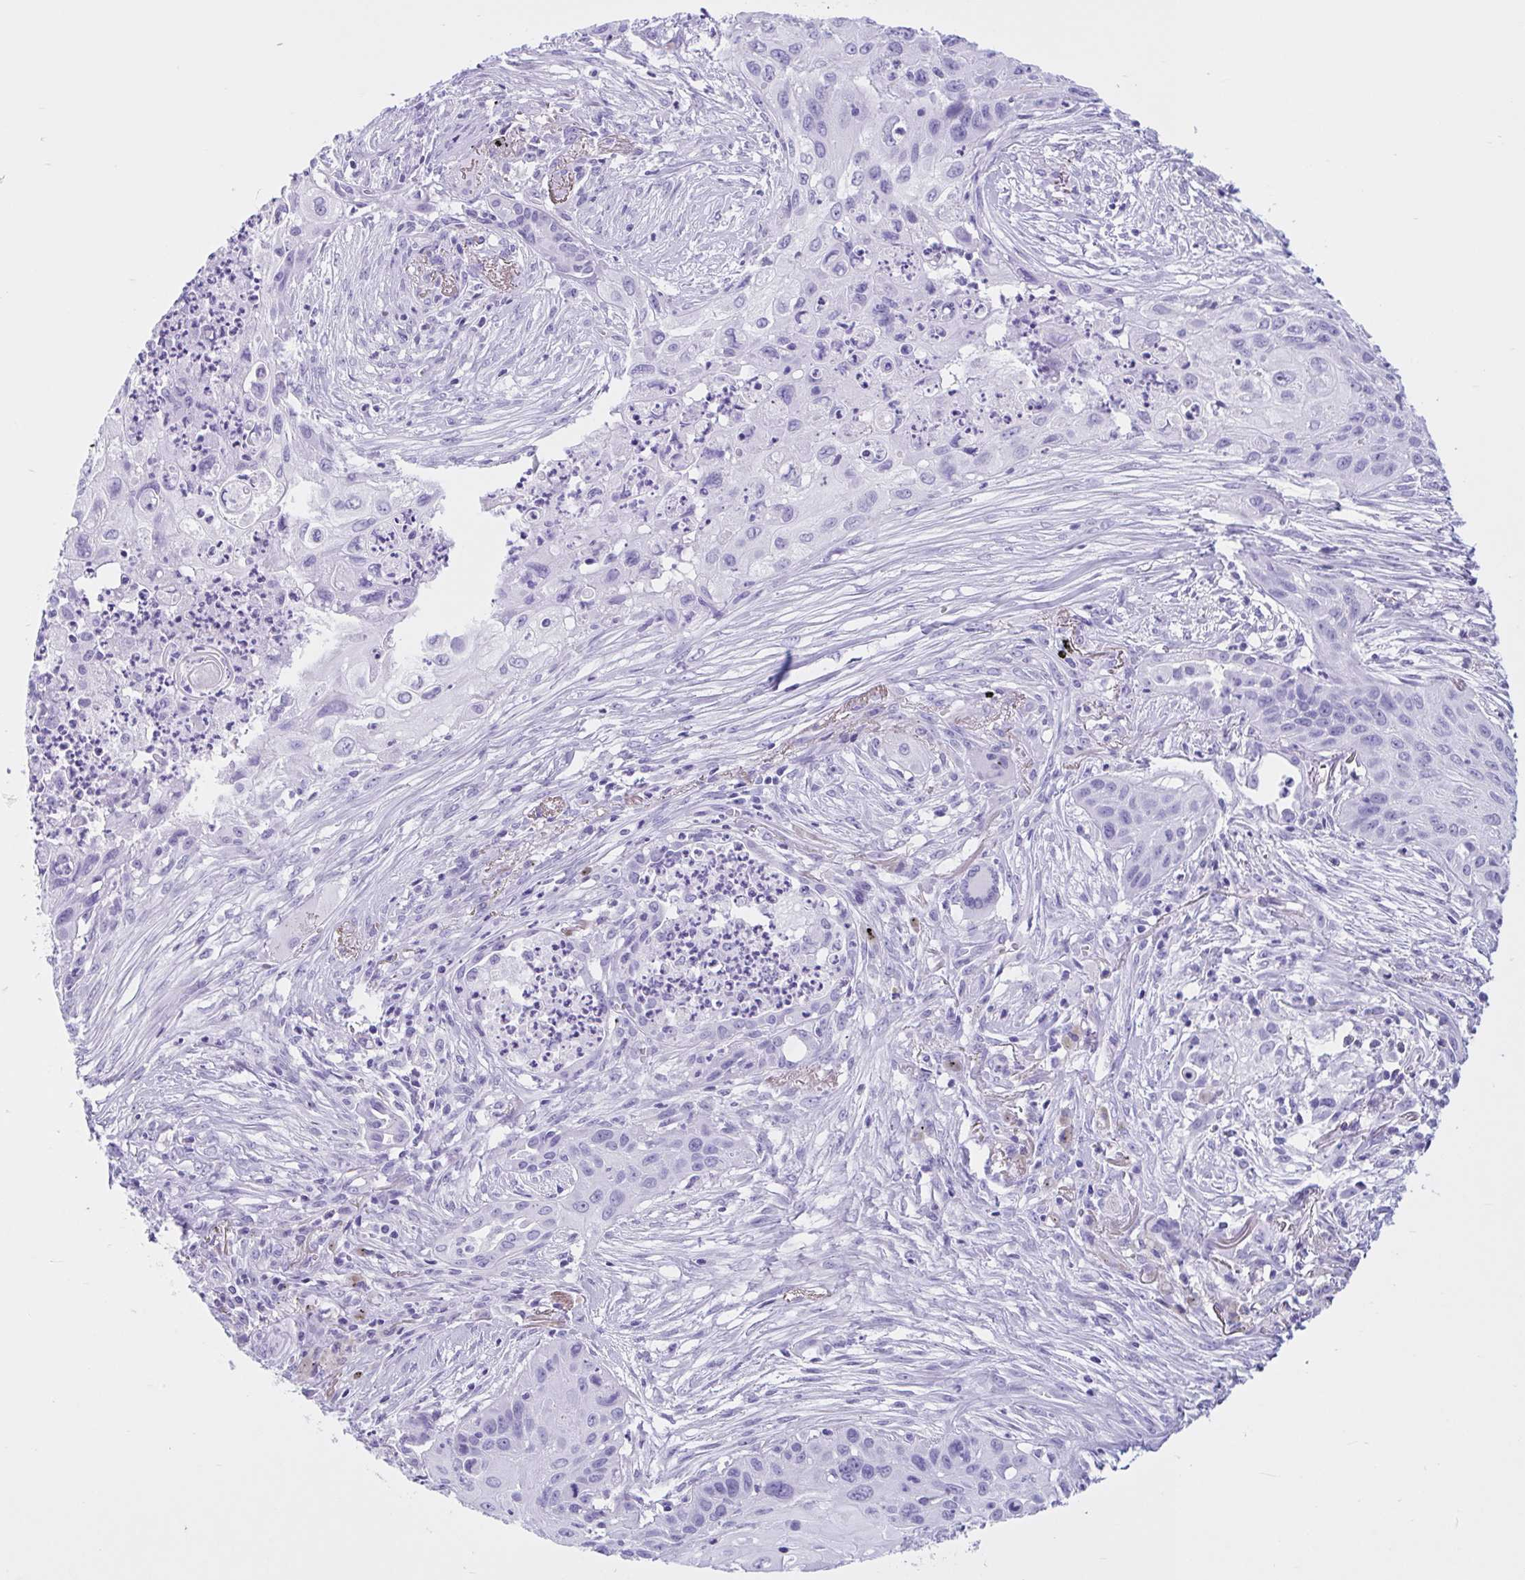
{"staining": {"intensity": "negative", "quantity": "none", "location": "none"}, "tissue": "lung cancer", "cell_type": "Tumor cells", "image_type": "cancer", "snomed": [{"axis": "morphology", "description": "Squamous cell carcinoma, NOS"}, {"axis": "topography", "description": "Lung"}], "caption": "A high-resolution photomicrograph shows IHC staining of squamous cell carcinoma (lung), which reveals no significant expression in tumor cells.", "gene": "IAPP", "patient": {"sex": "male", "age": 71}}